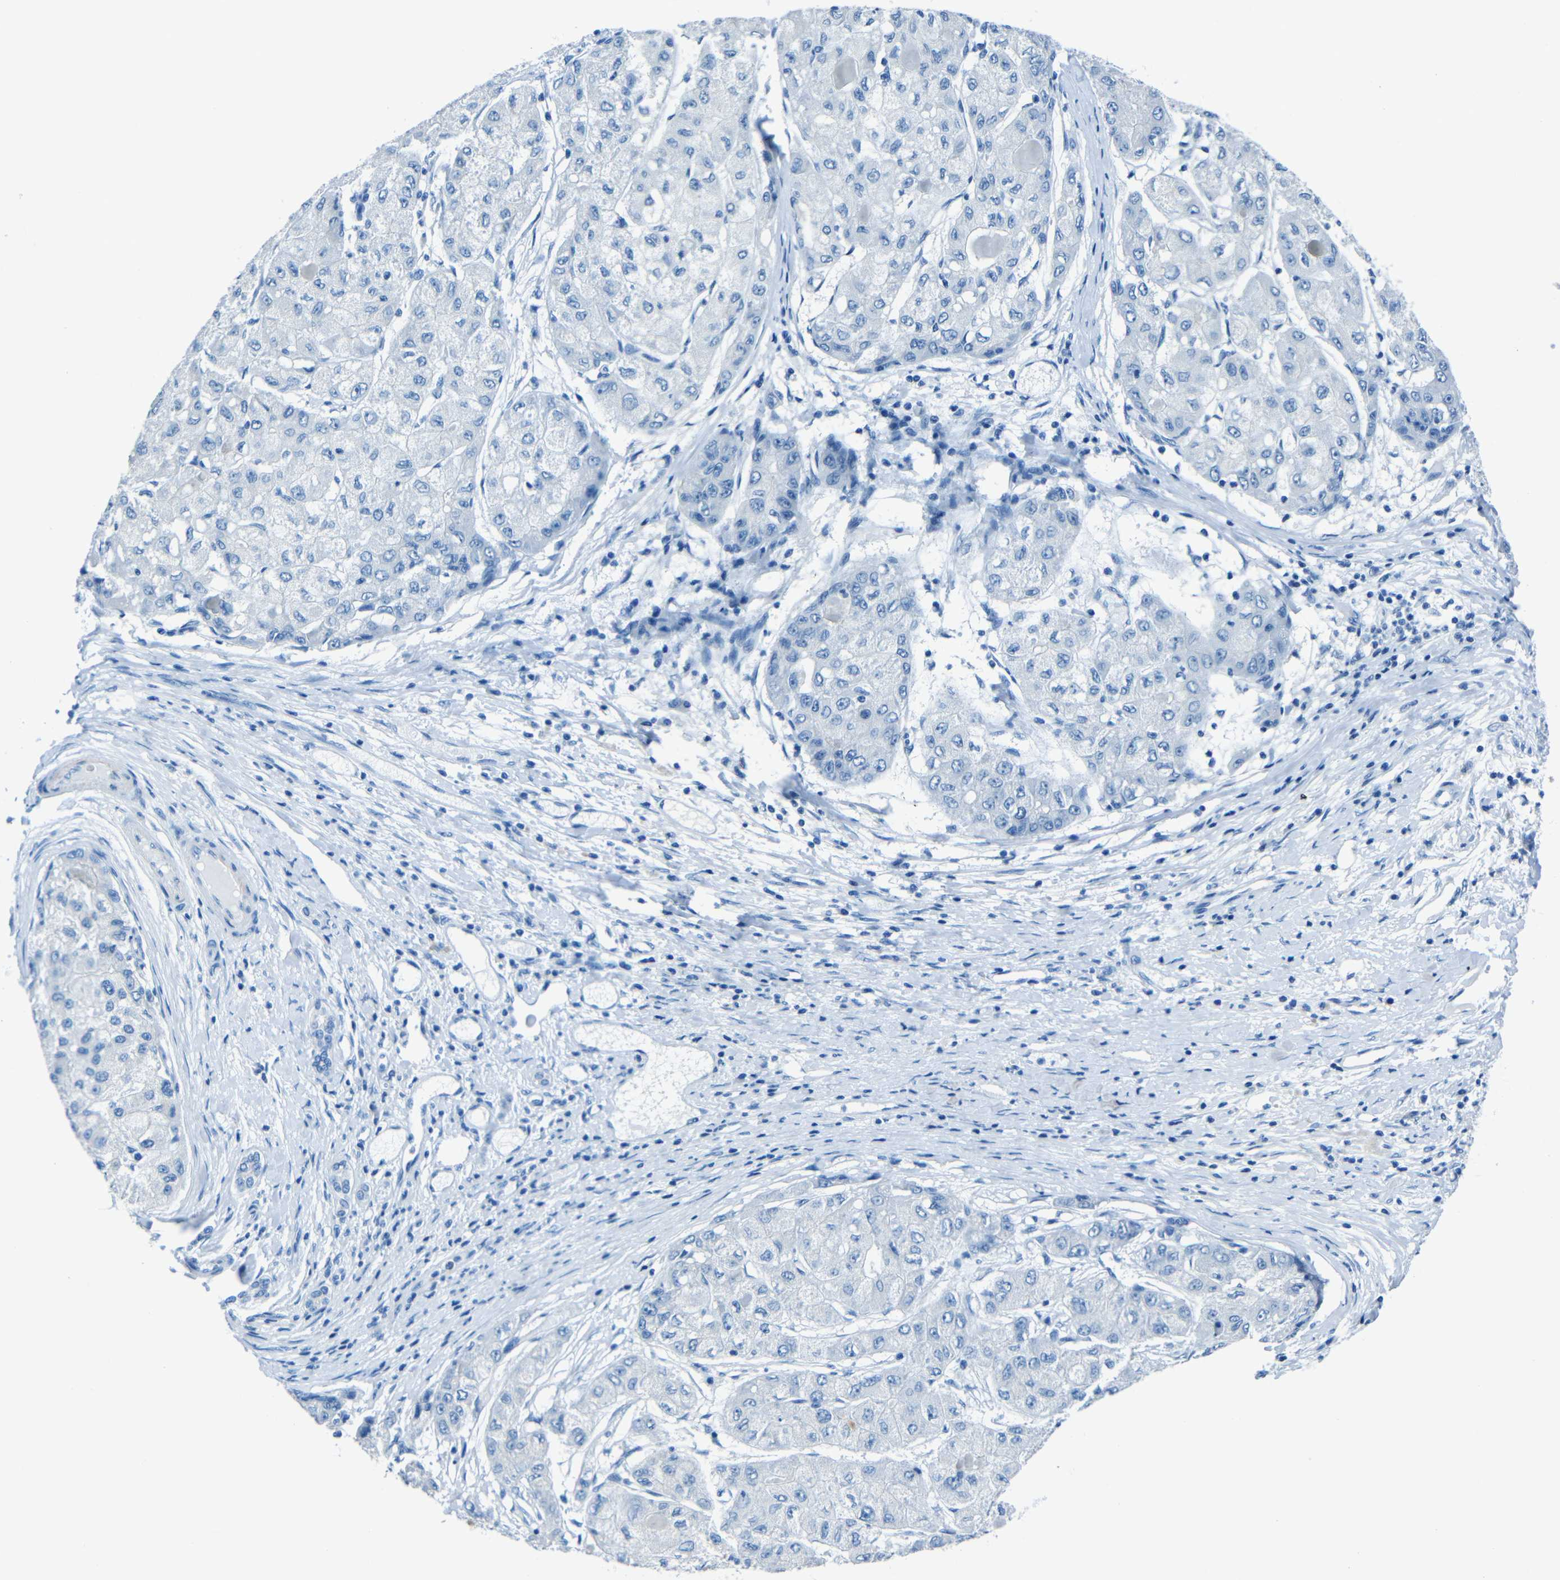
{"staining": {"intensity": "negative", "quantity": "none", "location": "none"}, "tissue": "liver cancer", "cell_type": "Tumor cells", "image_type": "cancer", "snomed": [{"axis": "morphology", "description": "Carcinoma, Hepatocellular, NOS"}, {"axis": "topography", "description": "Liver"}], "caption": "A high-resolution histopathology image shows immunohistochemistry staining of liver cancer, which reveals no significant staining in tumor cells.", "gene": "FBN2", "patient": {"sex": "male", "age": 80}}